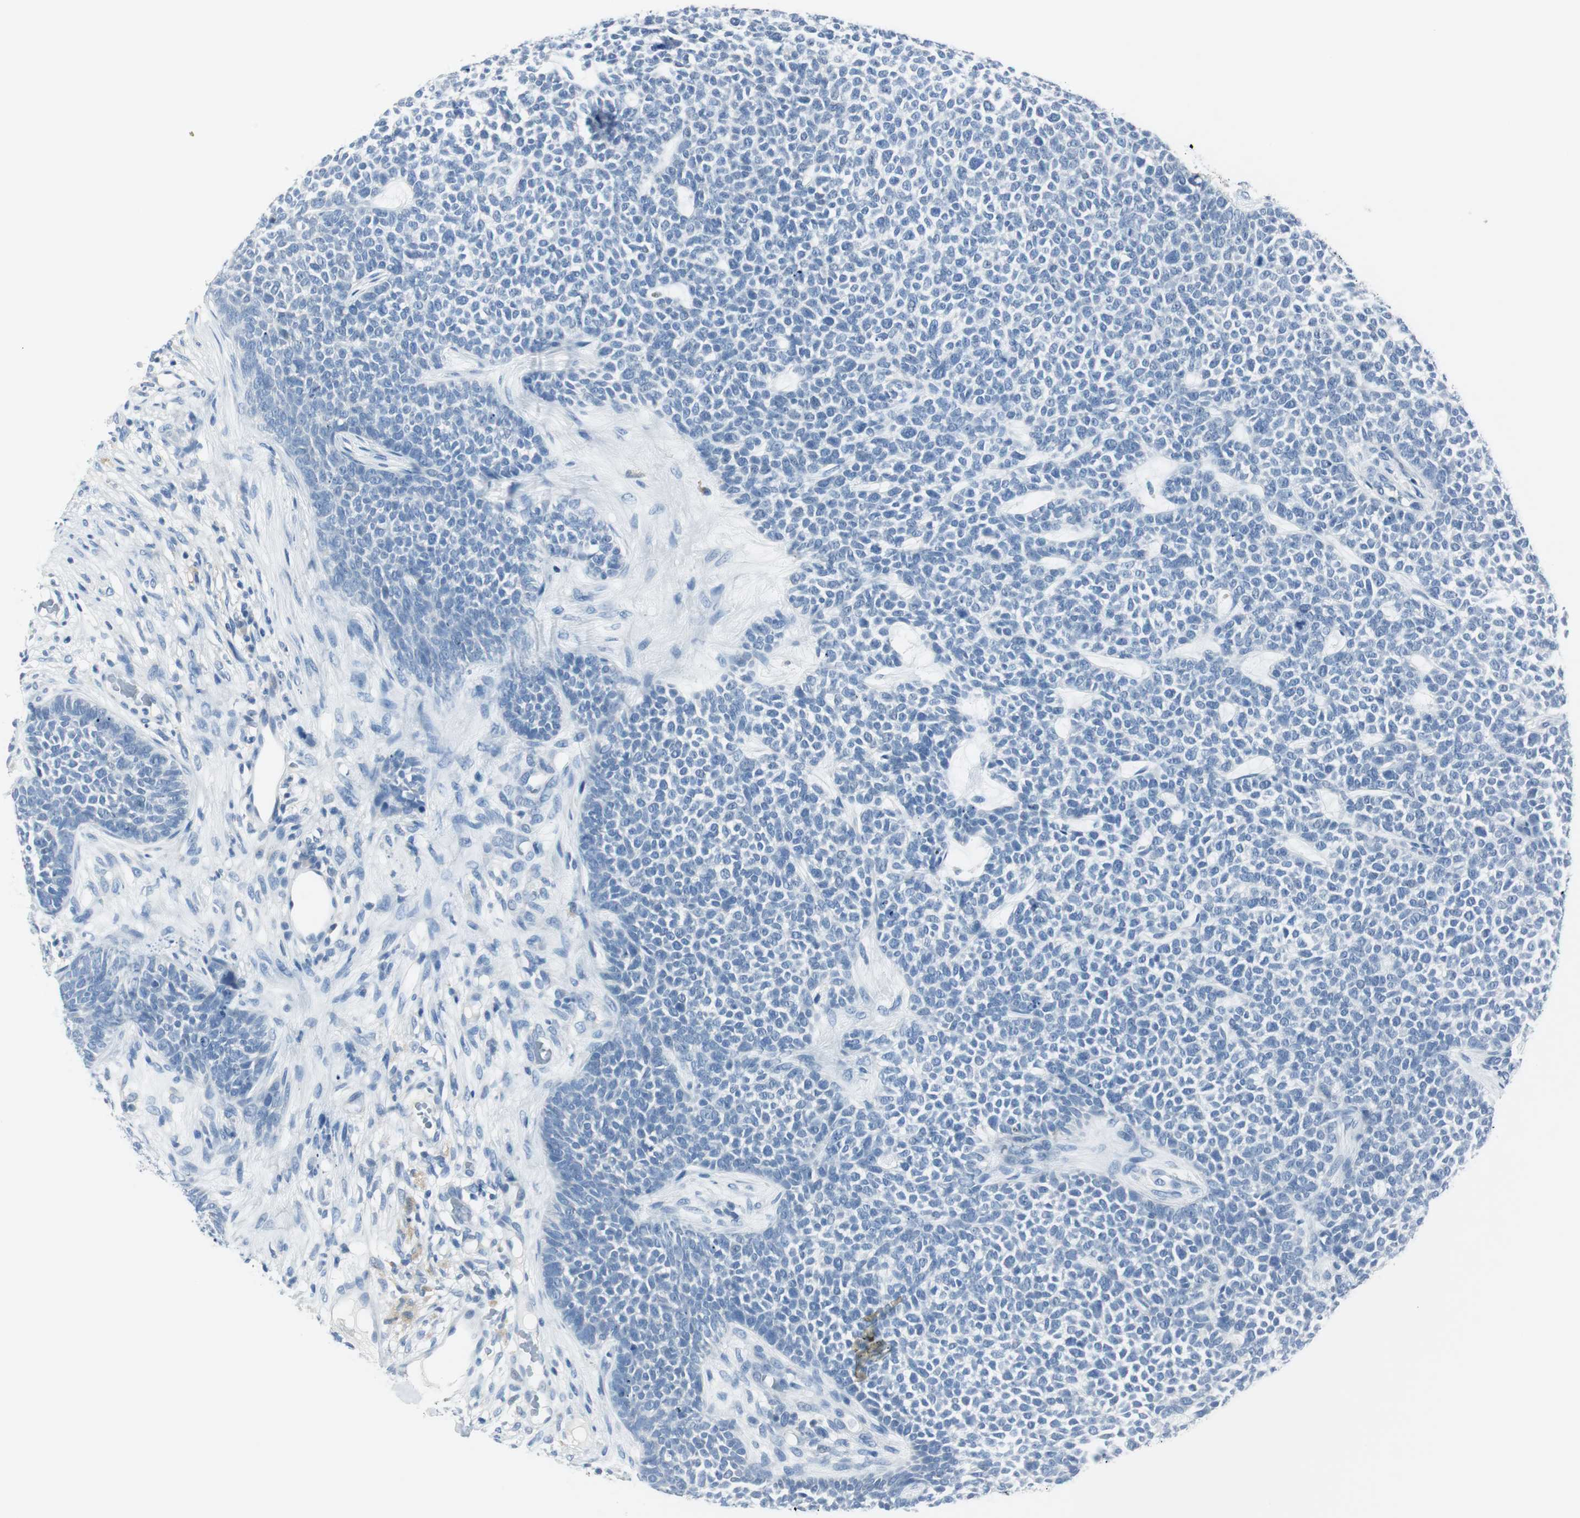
{"staining": {"intensity": "negative", "quantity": "none", "location": "none"}, "tissue": "skin cancer", "cell_type": "Tumor cells", "image_type": "cancer", "snomed": [{"axis": "morphology", "description": "Basal cell carcinoma"}, {"axis": "topography", "description": "Skin"}], "caption": "DAB immunohistochemical staining of skin cancer shows no significant staining in tumor cells.", "gene": "FBP1", "patient": {"sex": "female", "age": 84}}